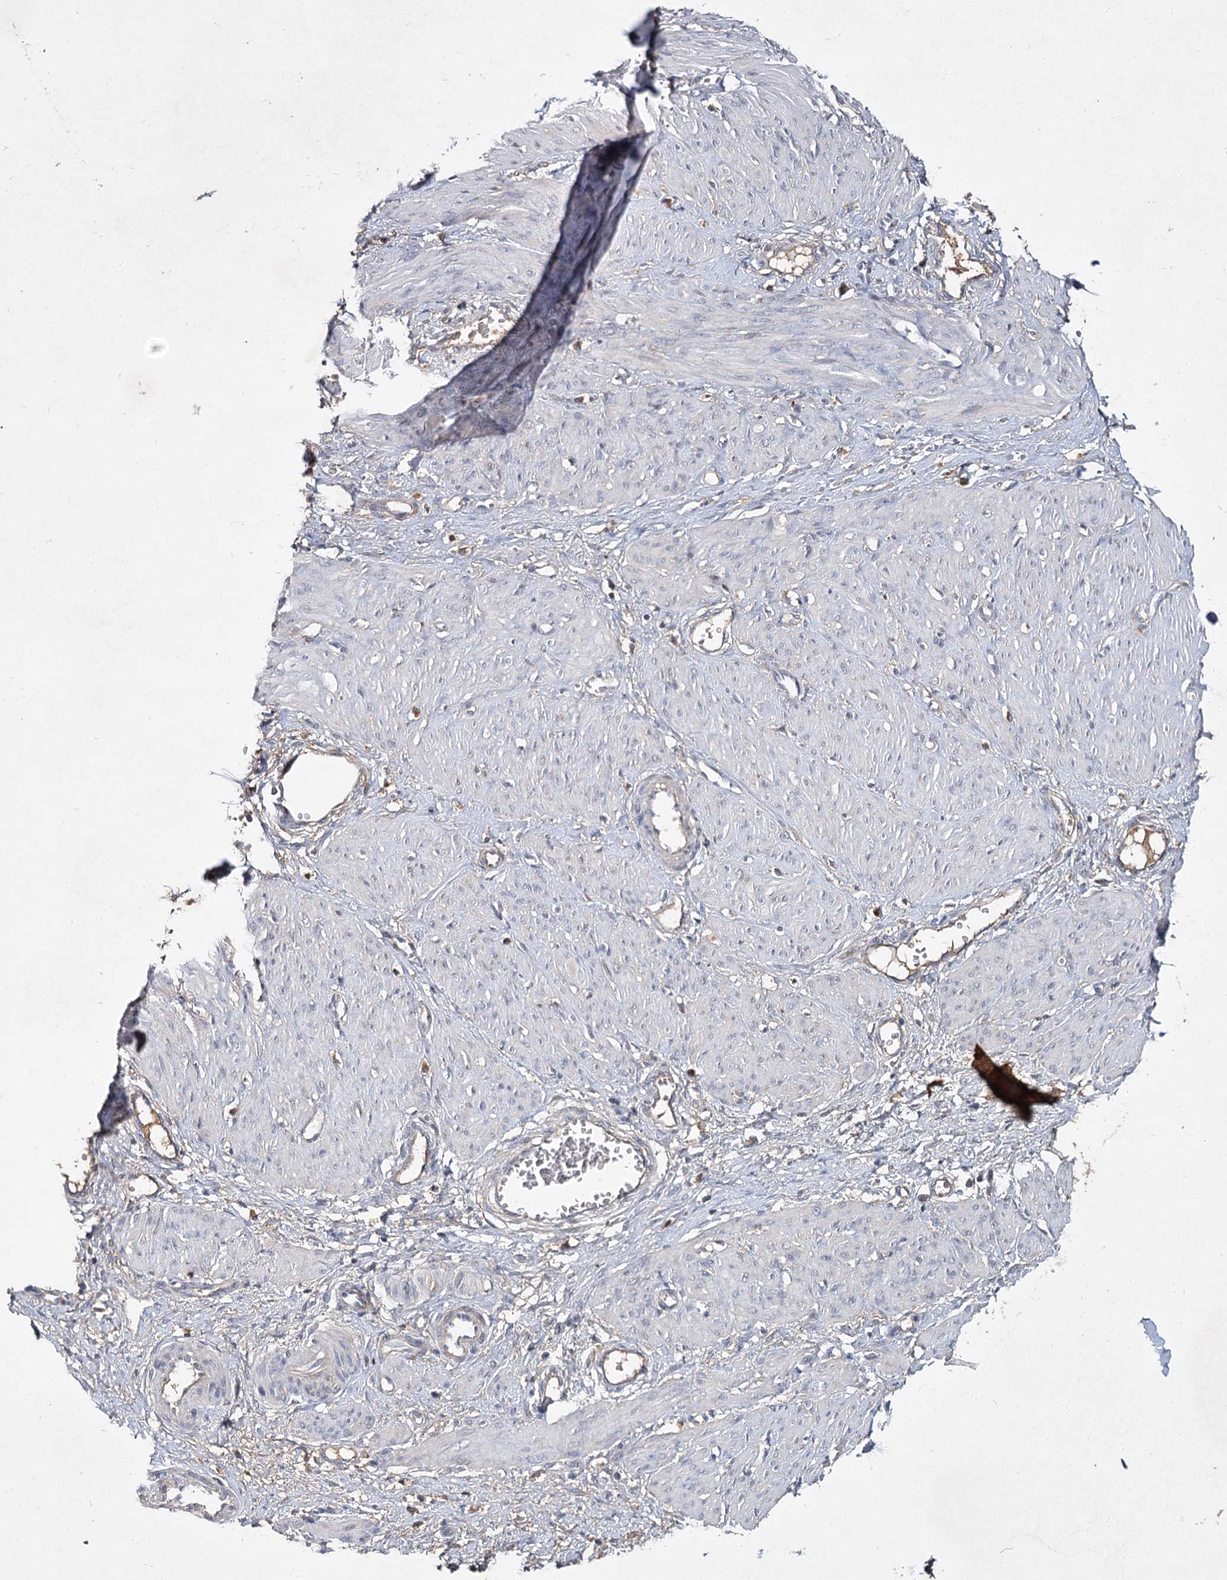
{"staining": {"intensity": "negative", "quantity": "none", "location": "none"}, "tissue": "smooth muscle", "cell_type": "Smooth muscle cells", "image_type": "normal", "snomed": [{"axis": "morphology", "description": "Normal tissue, NOS"}, {"axis": "topography", "description": "Endometrium"}], "caption": "The micrograph shows no significant staining in smooth muscle cells of smooth muscle.", "gene": "MFN1", "patient": {"sex": "female", "age": 33}}